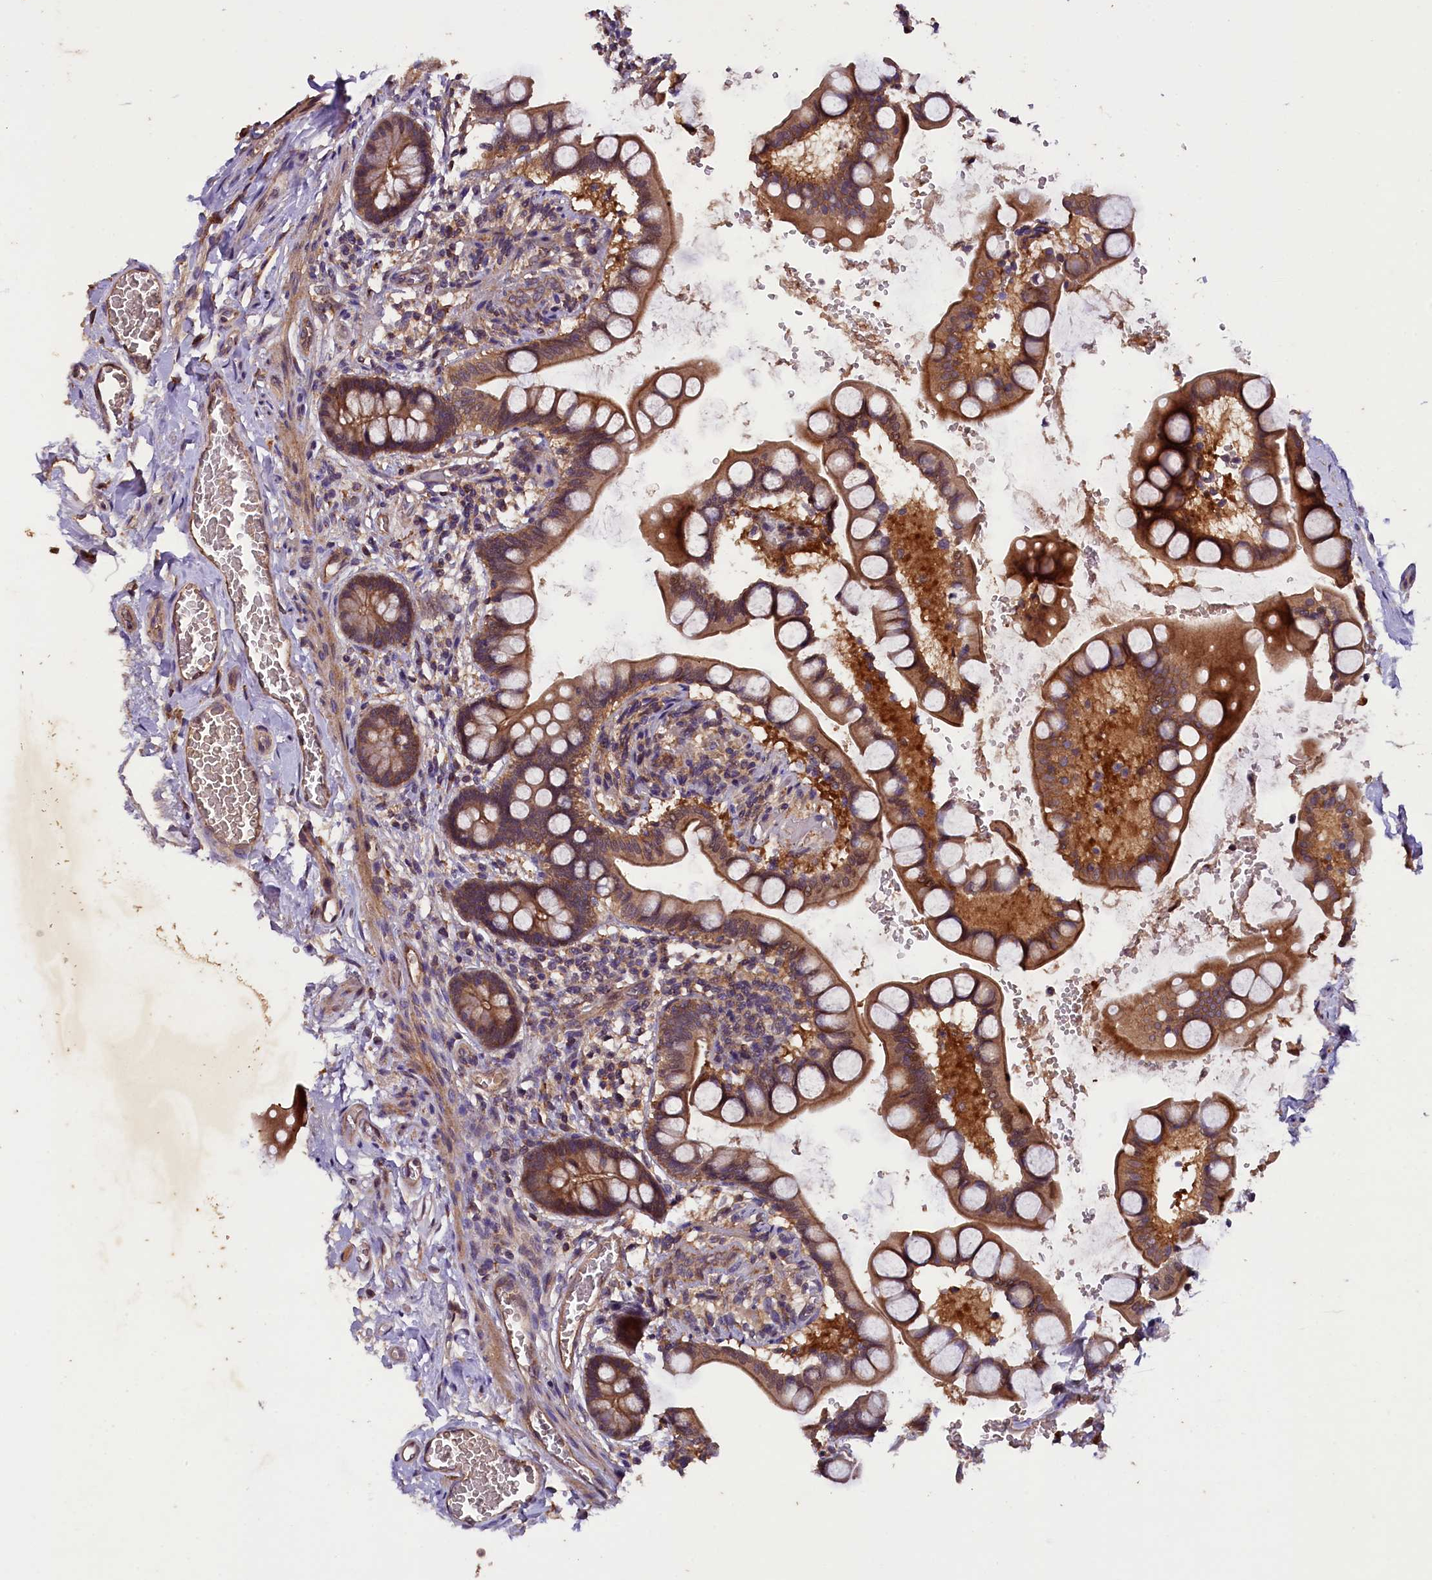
{"staining": {"intensity": "strong", "quantity": ">75%", "location": "cytoplasmic/membranous"}, "tissue": "small intestine", "cell_type": "Glandular cells", "image_type": "normal", "snomed": [{"axis": "morphology", "description": "Normal tissue, NOS"}, {"axis": "topography", "description": "Small intestine"}], "caption": "IHC of unremarkable small intestine exhibits high levels of strong cytoplasmic/membranous positivity in about >75% of glandular cells. (DAB (3,3'-diaminobenzidine) IHC with brightfield microscopy, high magnification).", "gene": "PLXNB1", "patient": {"sex": "male", "age": 52}}